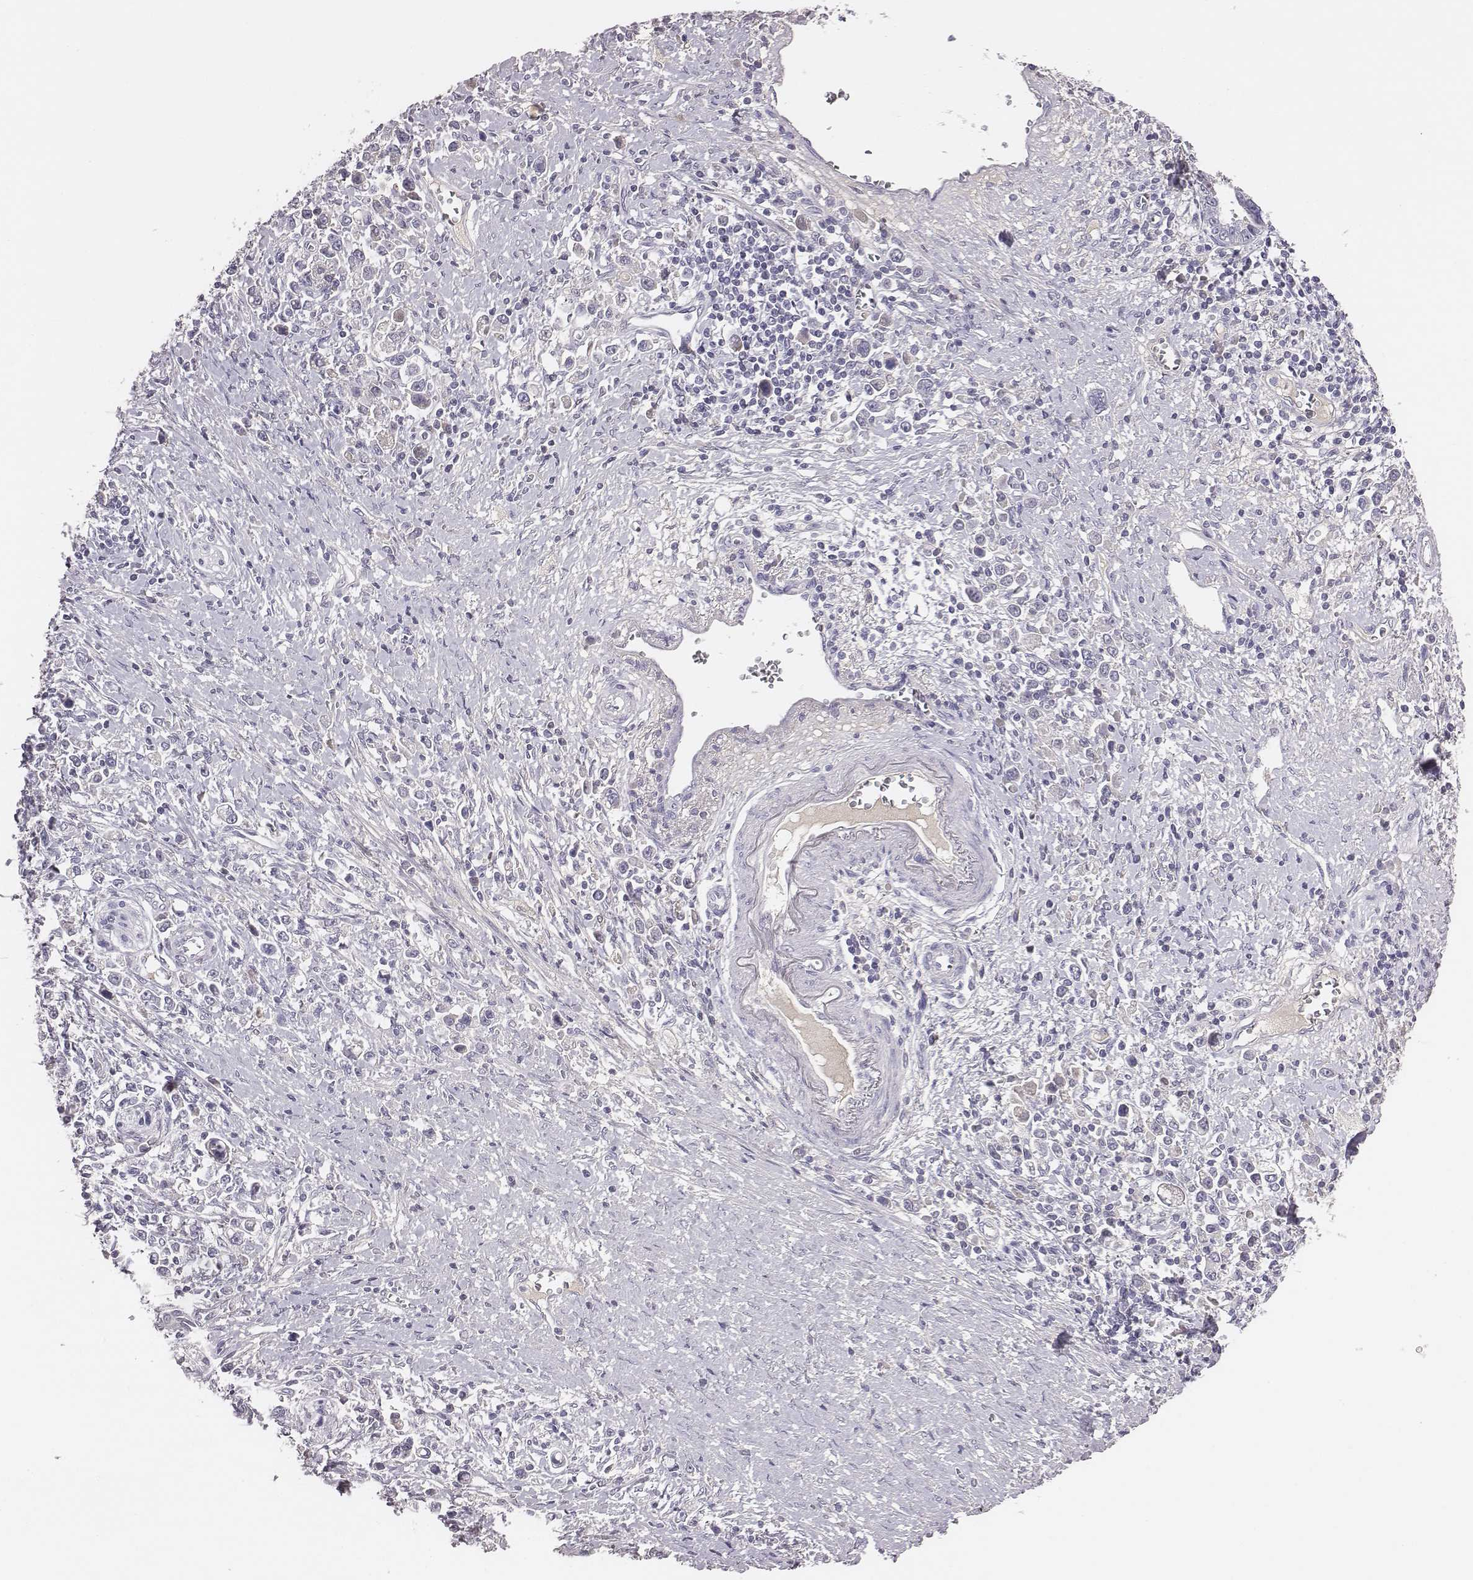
{"staining": {"intensity": "negative", "quantity": "none", "location": "none"}, "tissue": "stomach cancer", "cell_type": "Tumor cells", "image_type": "cancer", "snomed": [{"axis": "morphology", "description": "Adenocarcinoma, NOS"}, {"axis": "topography", "description": "Stomach"}], "caption": "Tumor cells are negative for protein expression in human stomach cancer.", "gene": "EN1", "patient": {"sex": "male", "age": 63}}